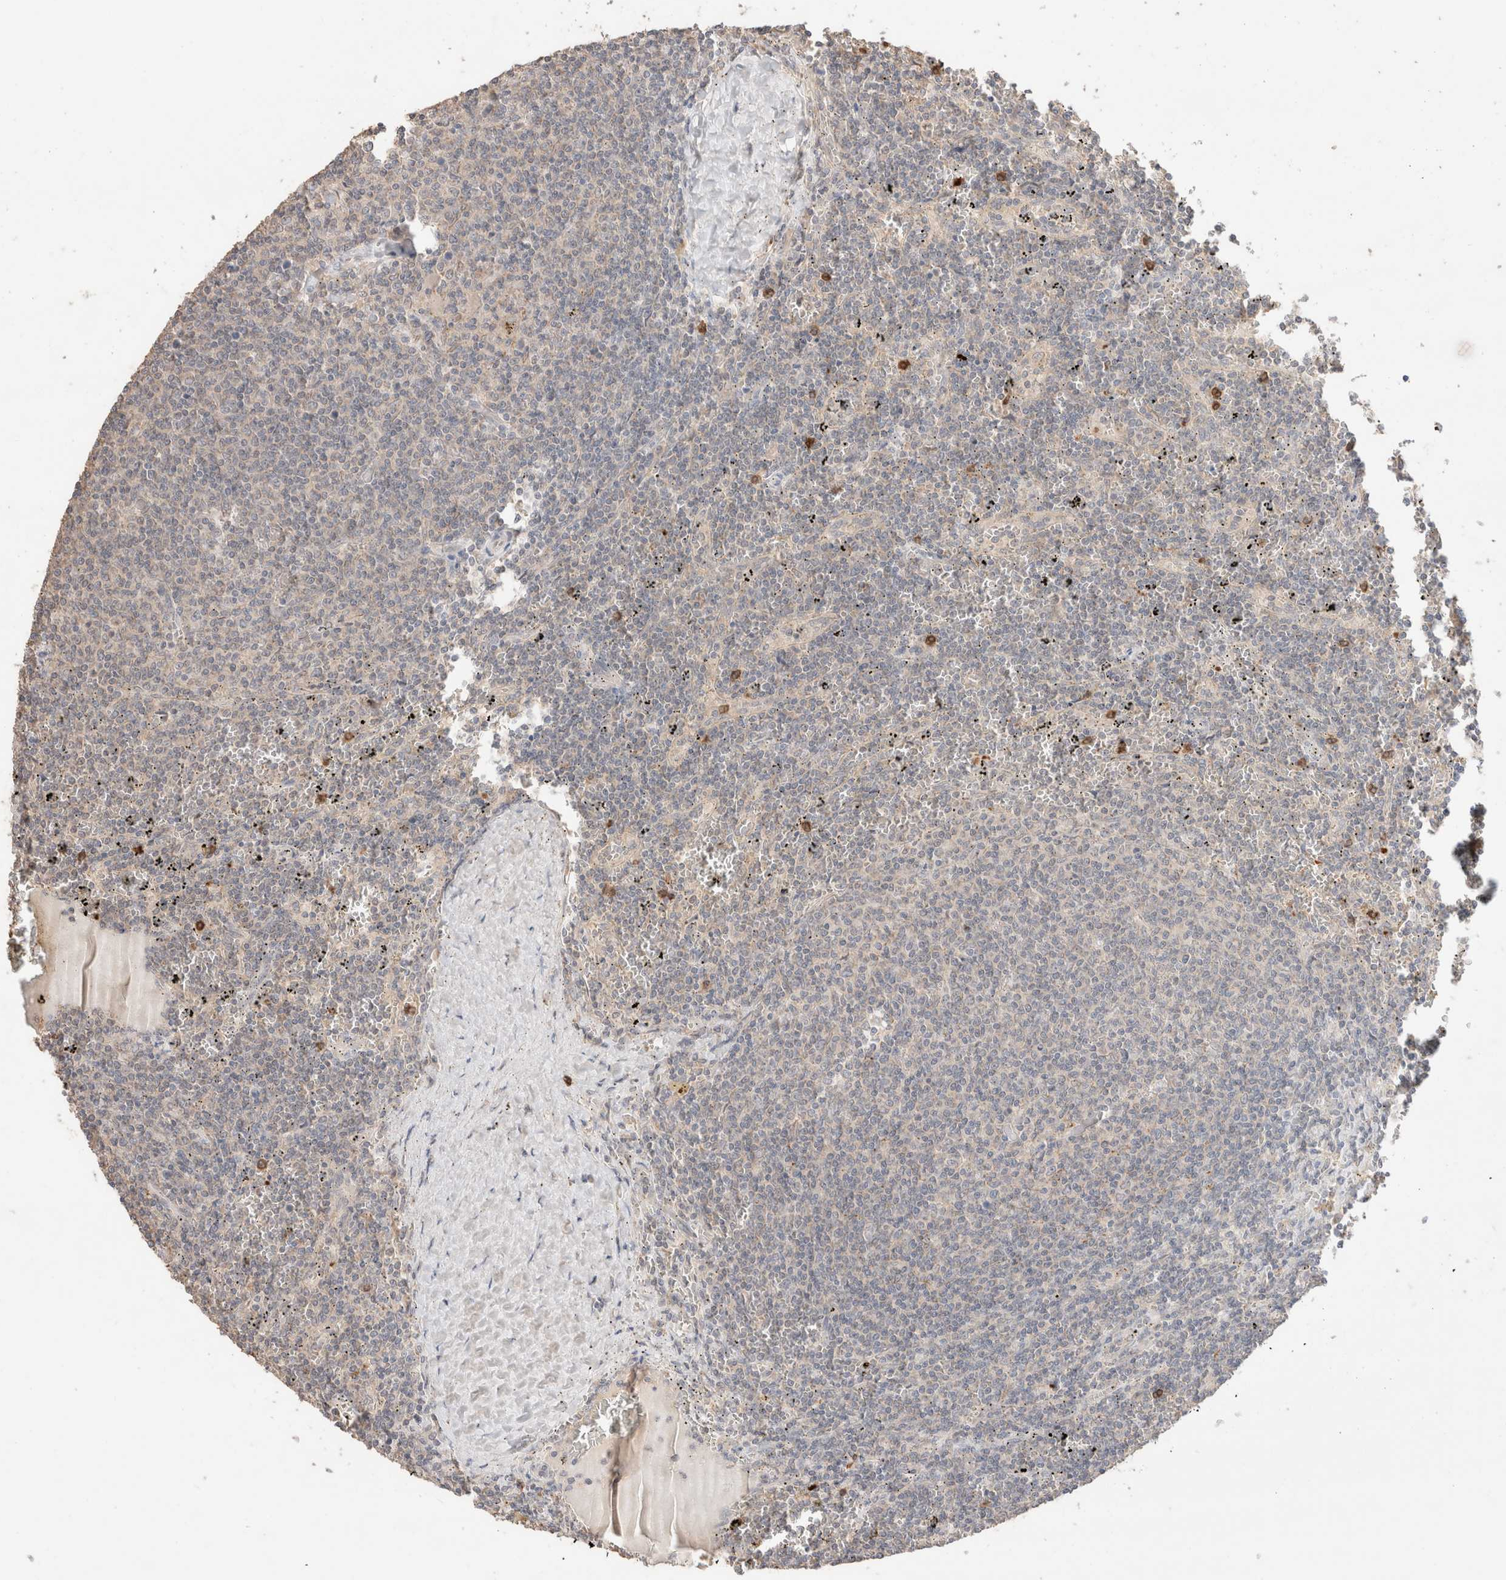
{"staining": {"intensity": "negative", "quantity": "none", "location": "none"}, "tissue": "lymphoma", "cell_type": "Tumor cells", "image_type": "cancer", "snomed": [{"axis": "morphology", "description": "Malignant lymphoma, non-Hodgkin's type, Low grade"}, {"axis": "topography", "description": "Spleen"}], "caption": "A micrograph of human lymphoma is negative for staining in tumor cells.", "gene": "TRIM41", "patient": {"sex": "female", "age": 50}}